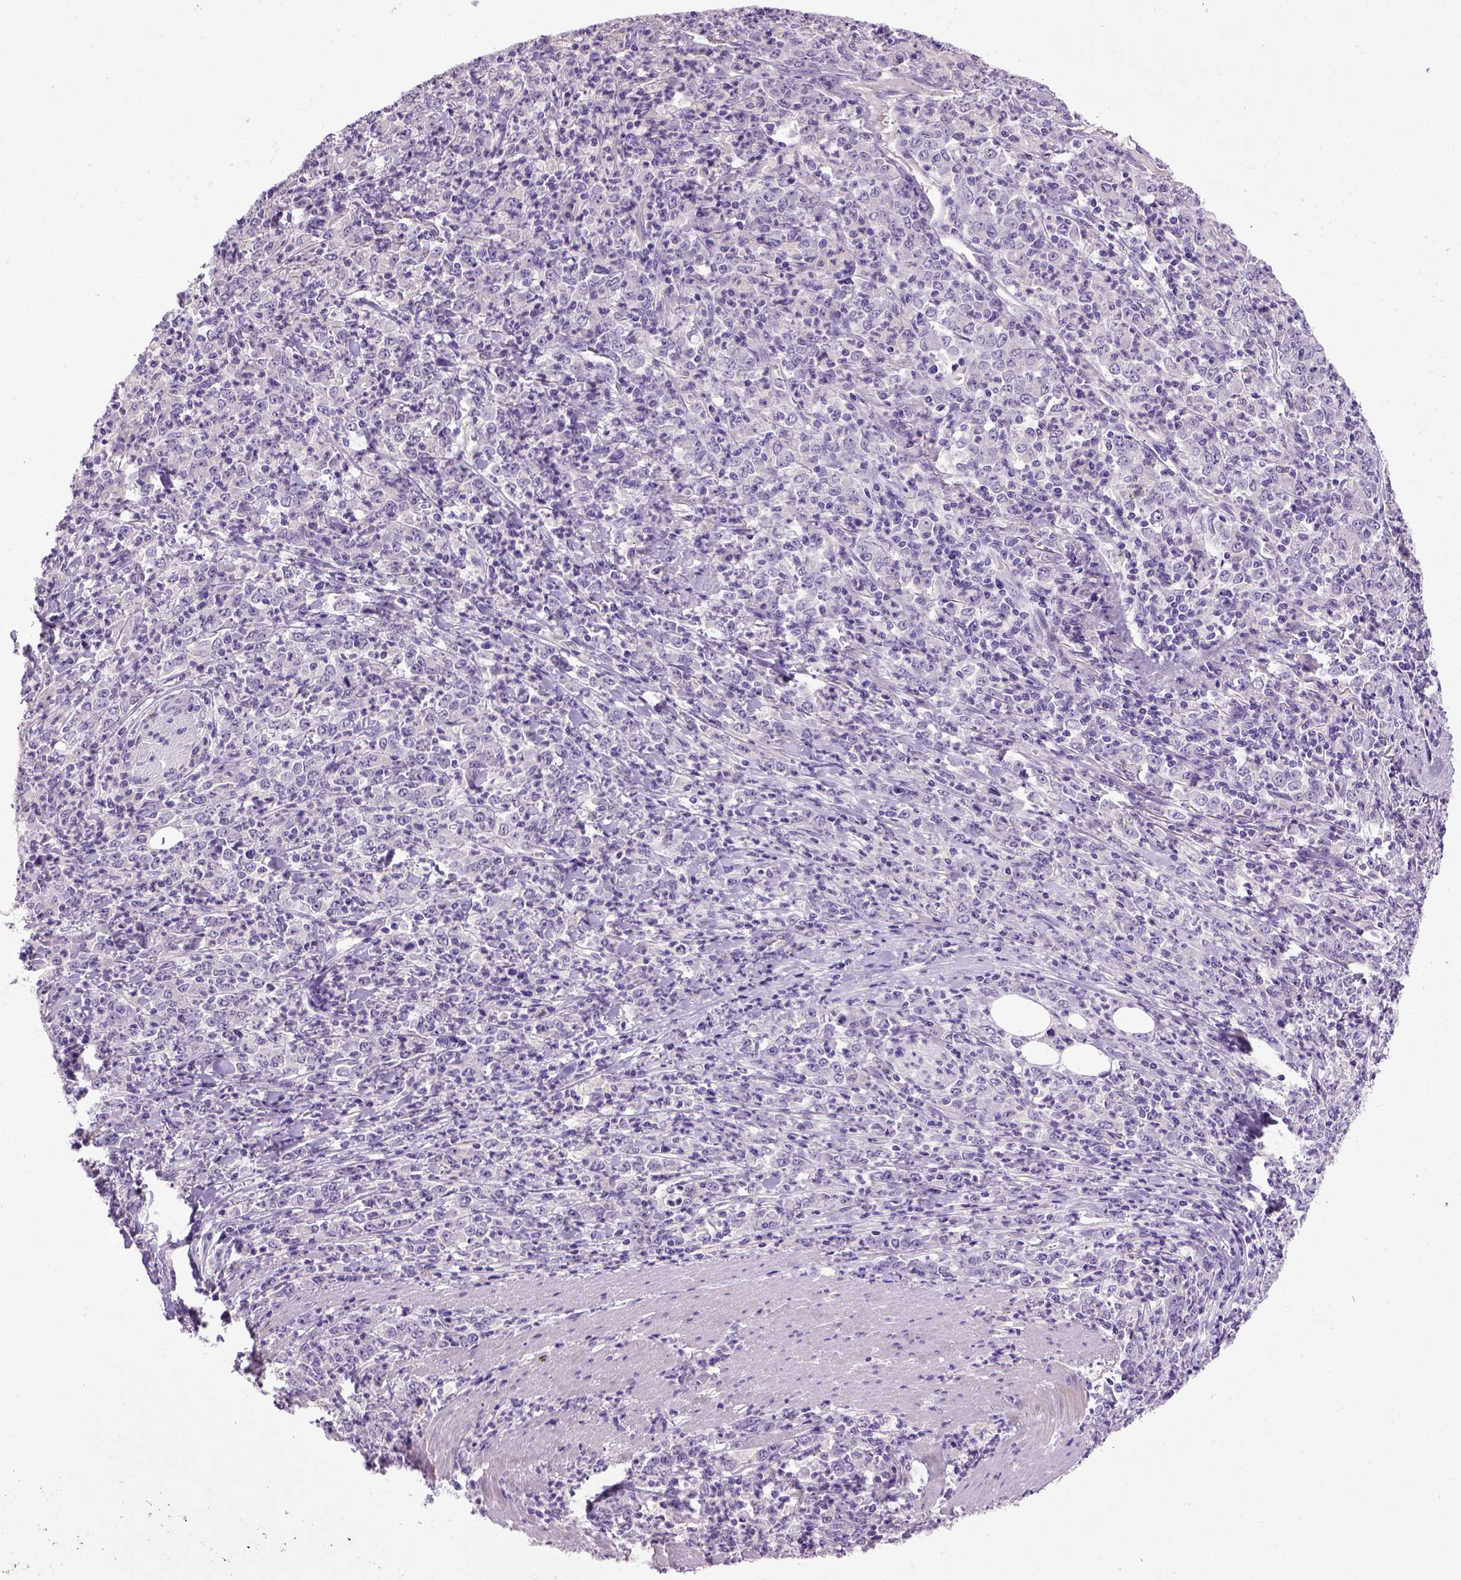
{"staining": {"intensity": "negative", "quantity": "none", "location": "none"}, "tissue": "stomach cancer", "cell_type": "Tumor cells", "image_type": "cancer", "snomed": [{"axis": "morphology", "description": "Adenocarcinoma, NOS"}, {"axis": "topography", "description": "Stomach, lower"}], "caption": "Immunohistochemical staining of human adenocarcinoma (stomach) exhibits no significant positivity in tumor cells.", "gene": "CDH1", "patient": {"sex": "female", "age": 71}}